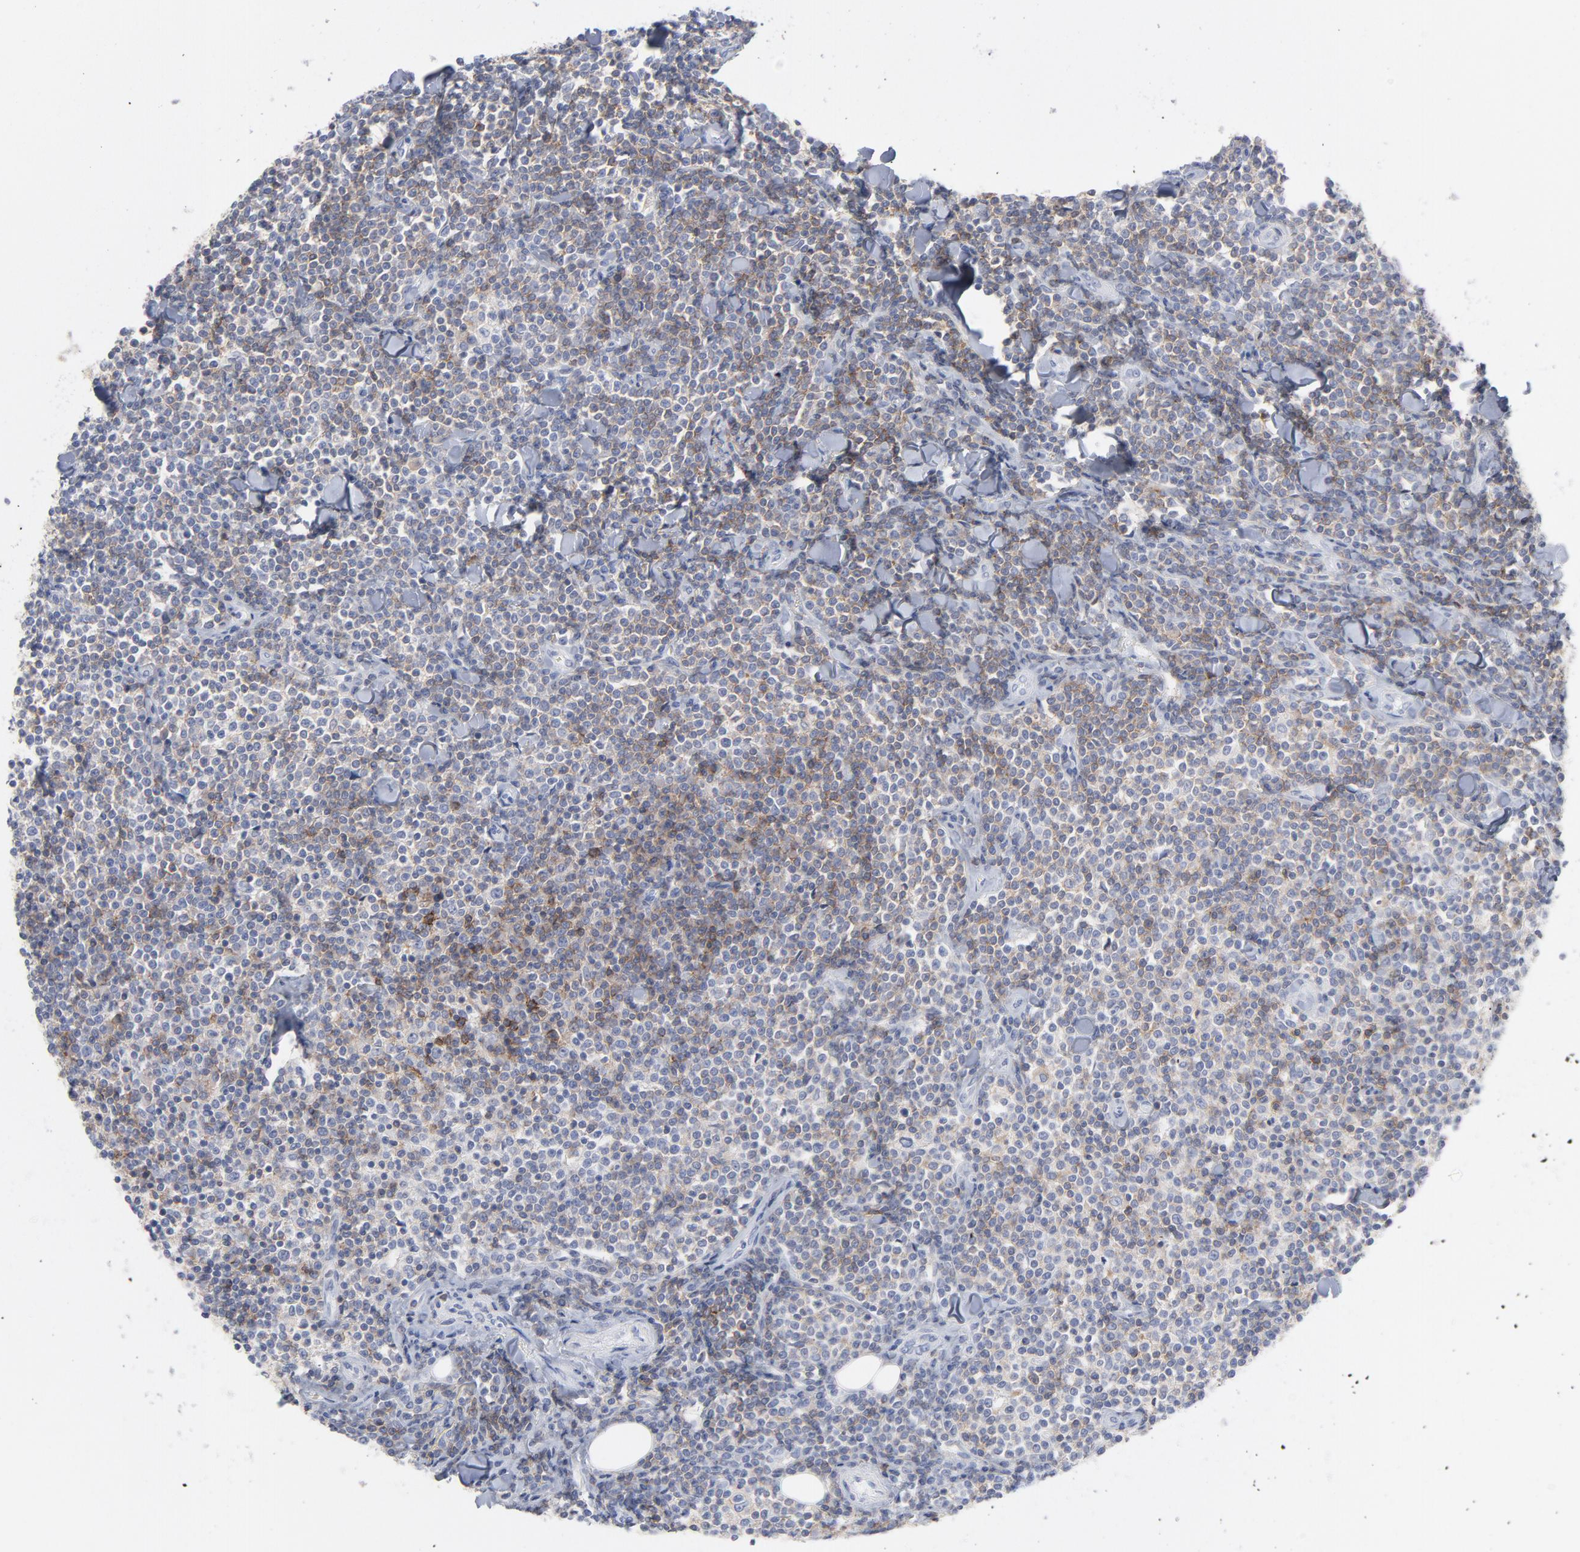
{"staining": {"intensity": "negative", "quantity": "none", "location": "none"}, "tissue": "lymphoma", "cell_type": "Tumor cells", "image_type": "cancer", "snomed": [{"axis": "morphology", "description": "Malignant lymphoma, non-Hodgkin's type, Low grade"}, {"axis": "topography", "description": "Soft tissue"}], "caption": "A high-resolution micrograph shows immunohistochemistry staining of malignant lymphoma, non-Hodgkin's type (low-grade), which demonstrates no significant positivity in tumor cells.", "gene": "P2RY8", "patient": {"sex": "male", "age": 92}}